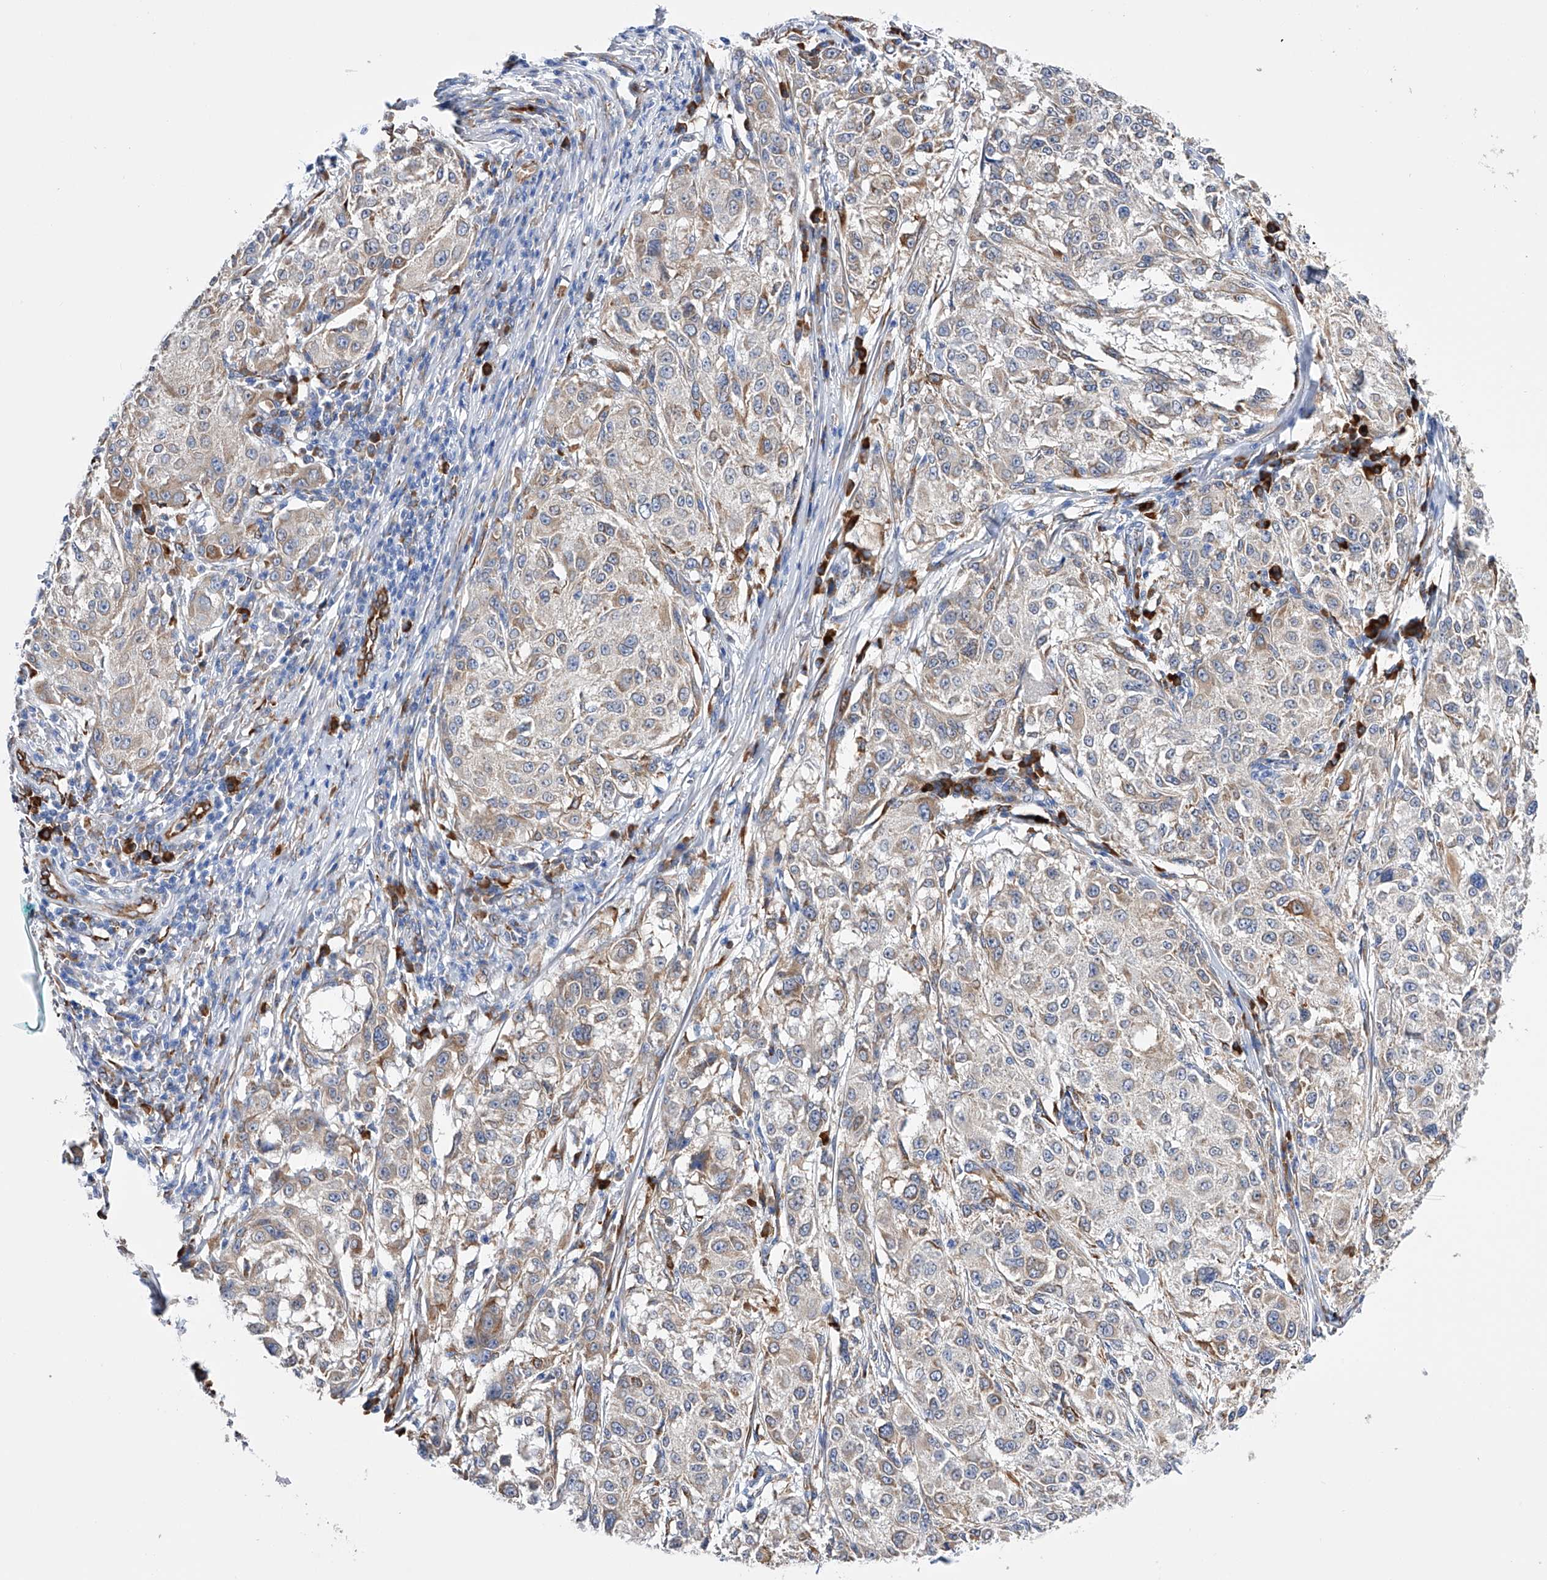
{"staining": {"intensity": "weak", "quantity": "25%-75%", "location": "cytoplasmic/membranous"}, "tissue": "melanoma", "cell_type": "Tumor cells", "image_type": "cancer", "snomed": [{"axis": "morphology", "description": "Necrosis, NOS"}, {"axis": "morphology", "description": "Malignant melanoma, NOS"}, {"axis": "topography", "description": "Skin"}], "caption": "This is a photomicrograph of immunohistochemistry (IHC) staining of malignant melanoma, which shows weak positivity in the cytoplasmic/membranous of tumor cells.", "gene": "PDIA5", "patient": {"sex": "female", "age": 87}}